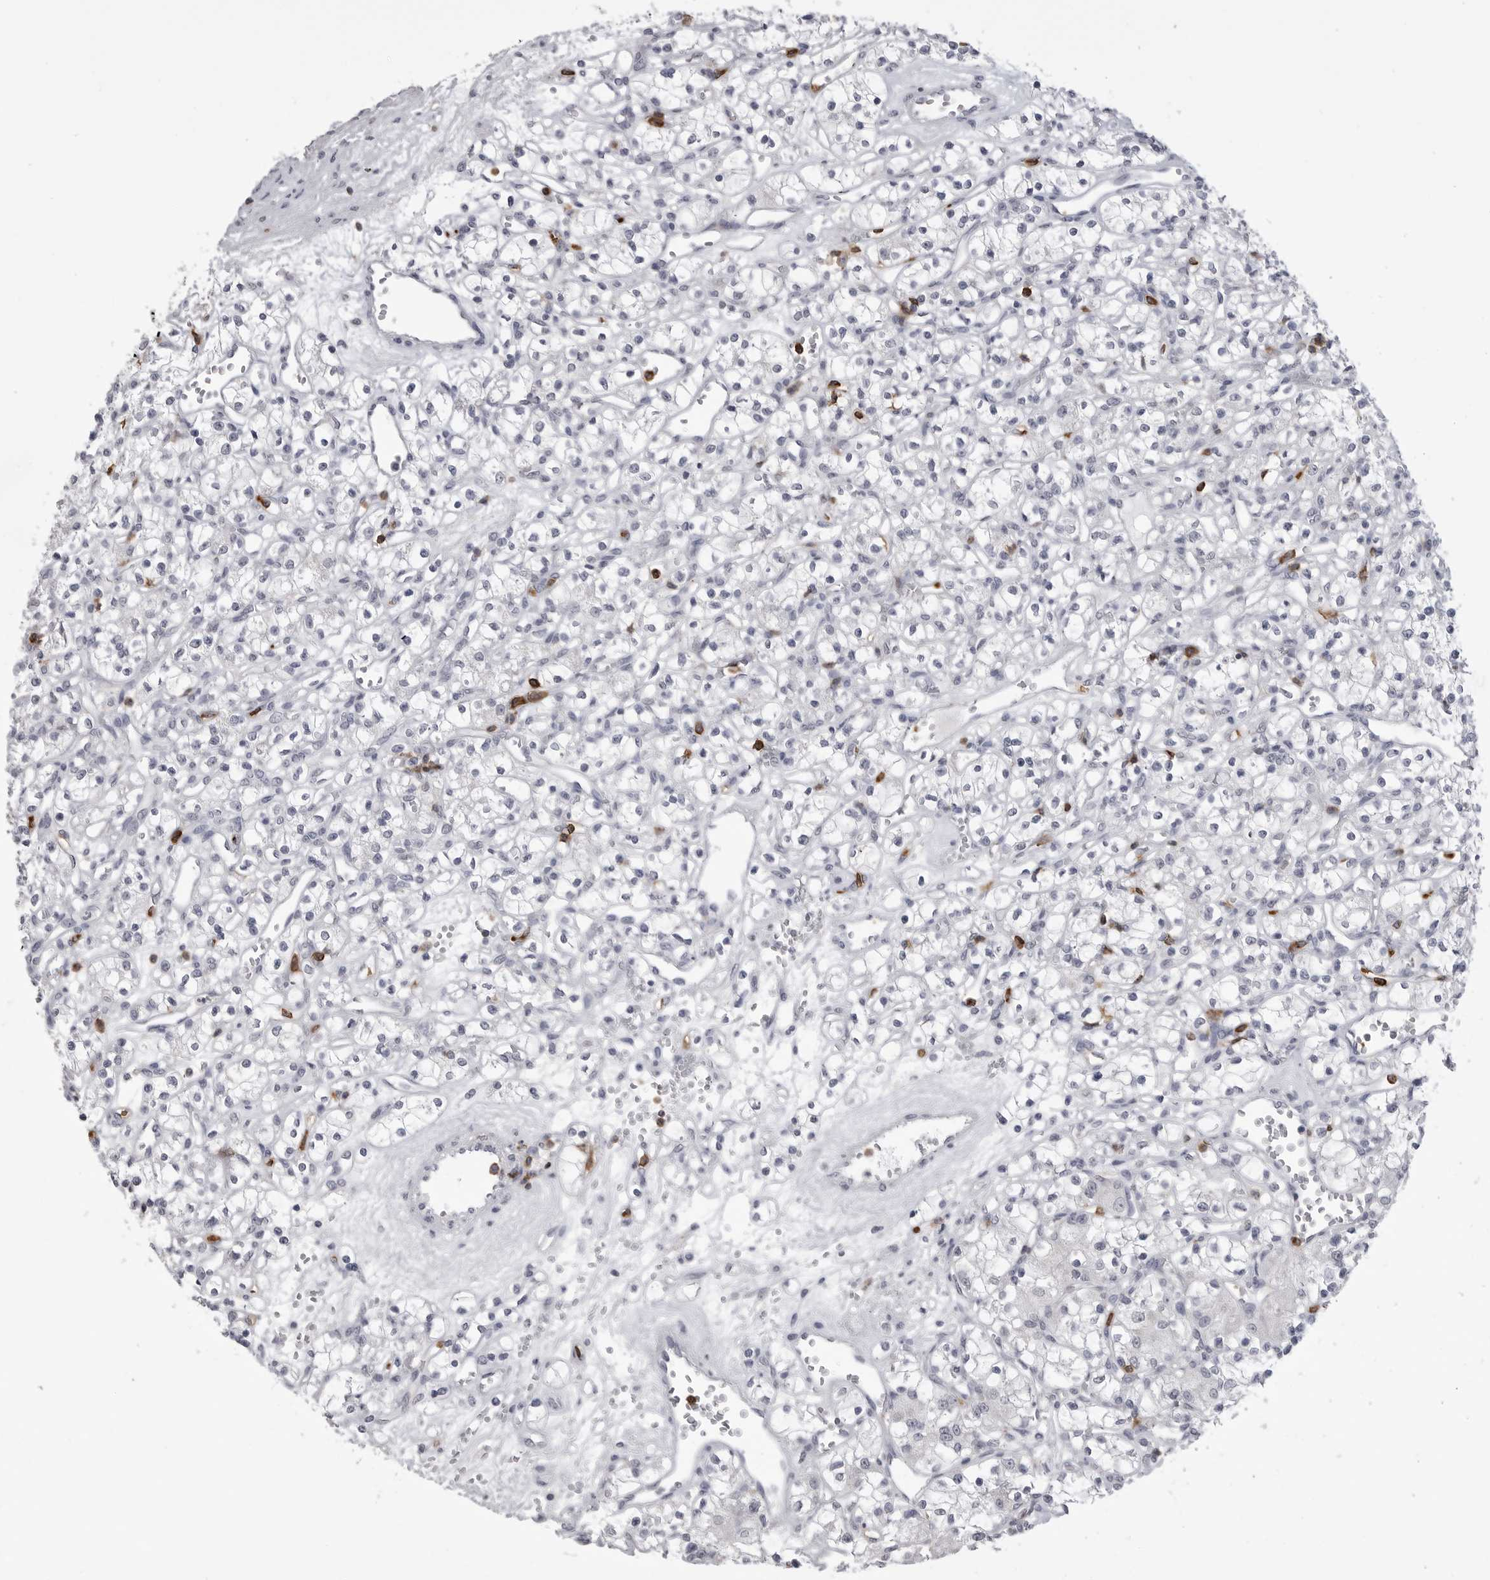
{"staining": {"intensity": "negative", "quantity": "none", "location": "none"}, "tissue": "renal cancer", "cell_type": "Tumor cells", "image_type": "cancer", "snomed": [{"axis": "morphology", "description": "Adenocarcinoma, NOS"}, {"axis": "topography", "description": "Kidney"}], "caption": "IHC micrograph of neoplastic tissue: adenocarcinoma (renal) stained with DAB (3,3'-diaminobenzidine) exhibits no significant protein expression in tumor cells.", "gene": "ITGAL", "patient": {"sex": "female", "age": 59}}